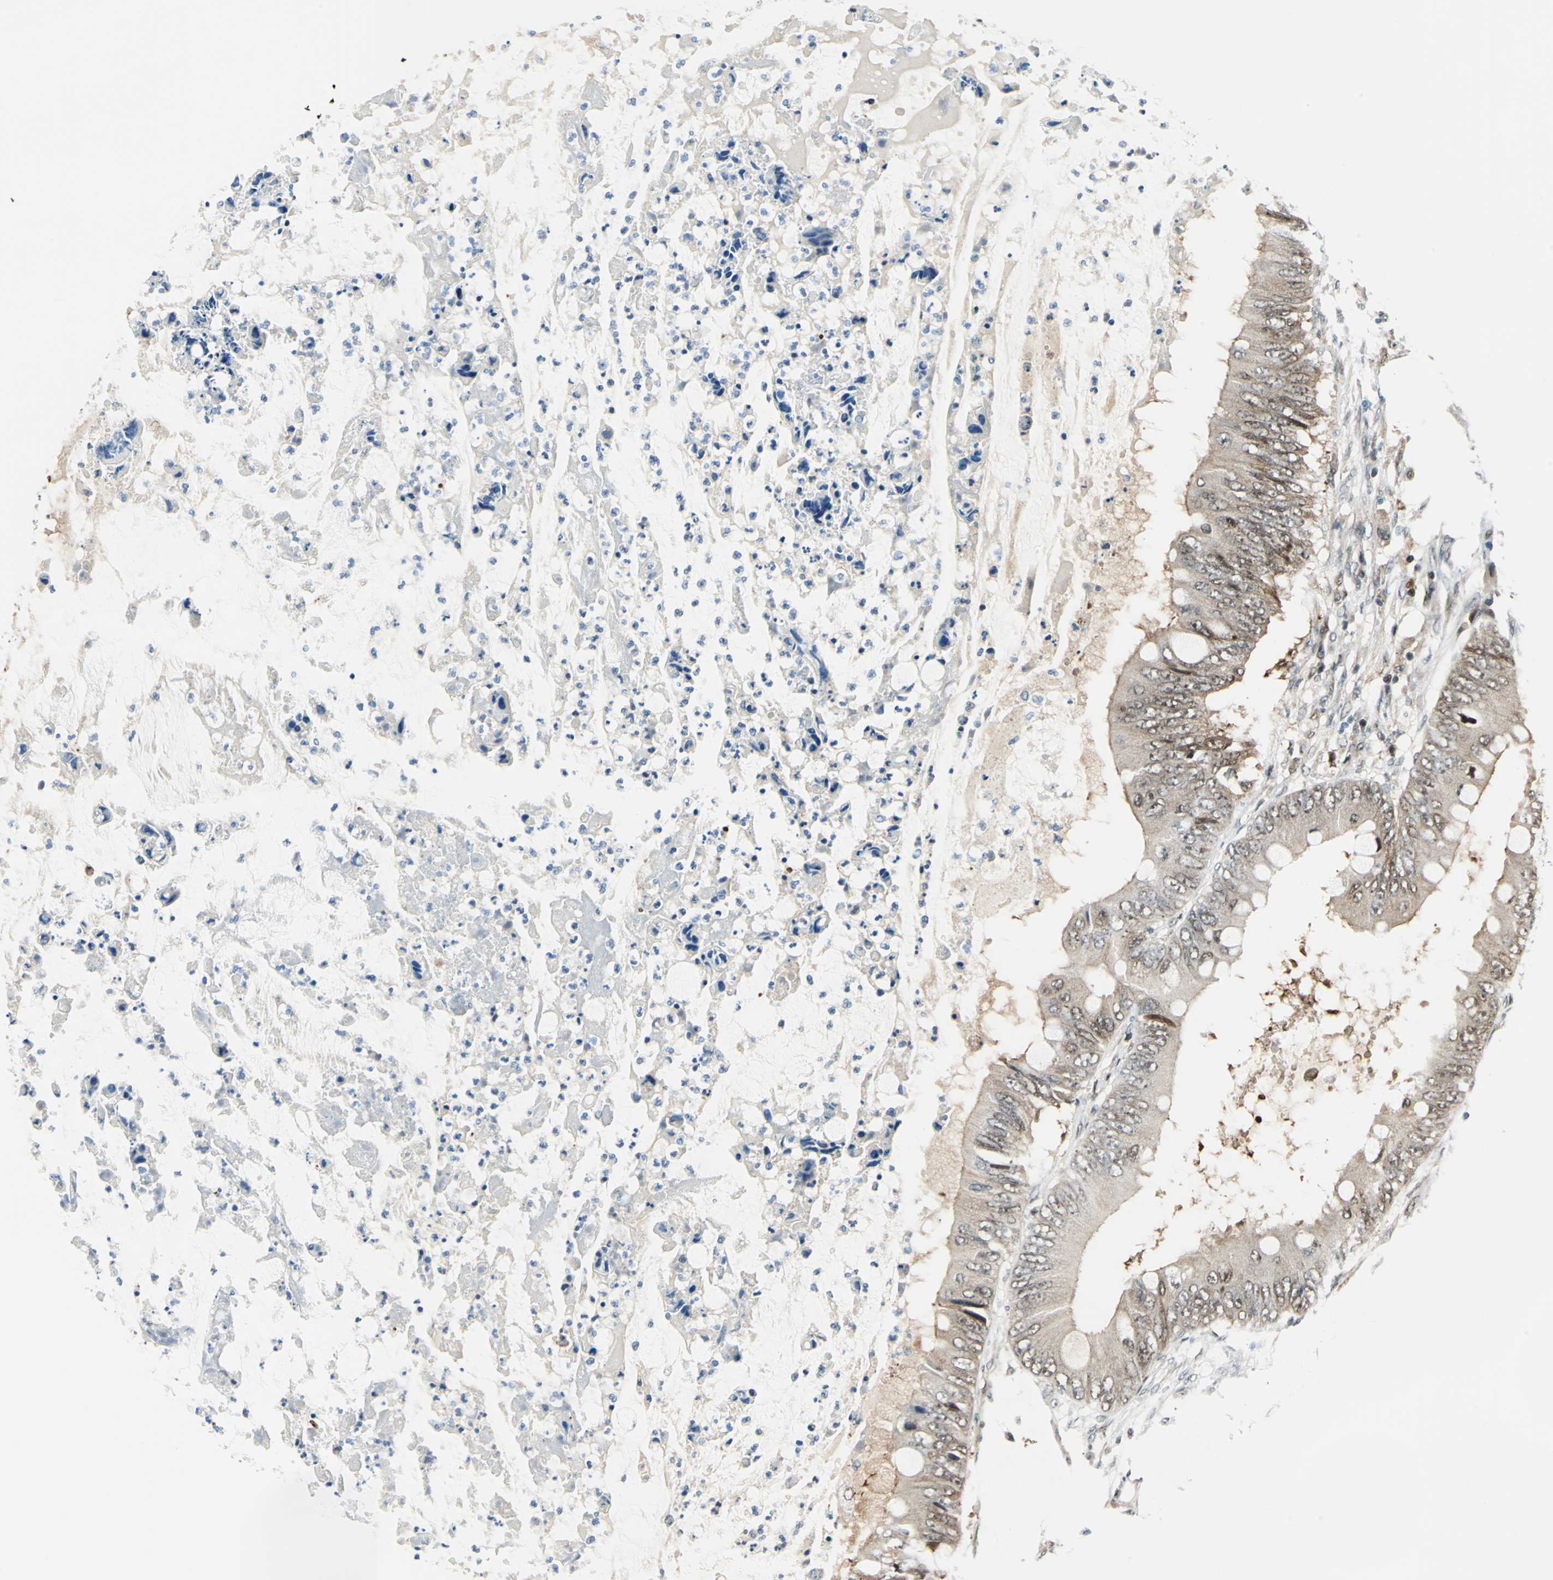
{"staining": {"intensity": "weak", "quantity": ">75%", "location": "cytoplasmic/membranous"}, "tissue": "colorectal cancer", "cell_type": "Tumor cells", "image_type": "cancer", "snomed": [{"axis": "morphology", "description": "Normal tissue, NOS"}, {"axis": "morphology", "description": "Adenocarcinoma, NOS"}, {"axis": "topography", "description": "Rectum"}, {"axis": "topography", "description": "Peripheral nerve tissue"}], "caption": "Protein staining of colorectal adenocarcinoma tissue shows weak cytoplasmic/membranous staining in approximately >75% of tumor cells.", "gene": "POLR3K", "patient": {"sex": "female", "age": 77}}